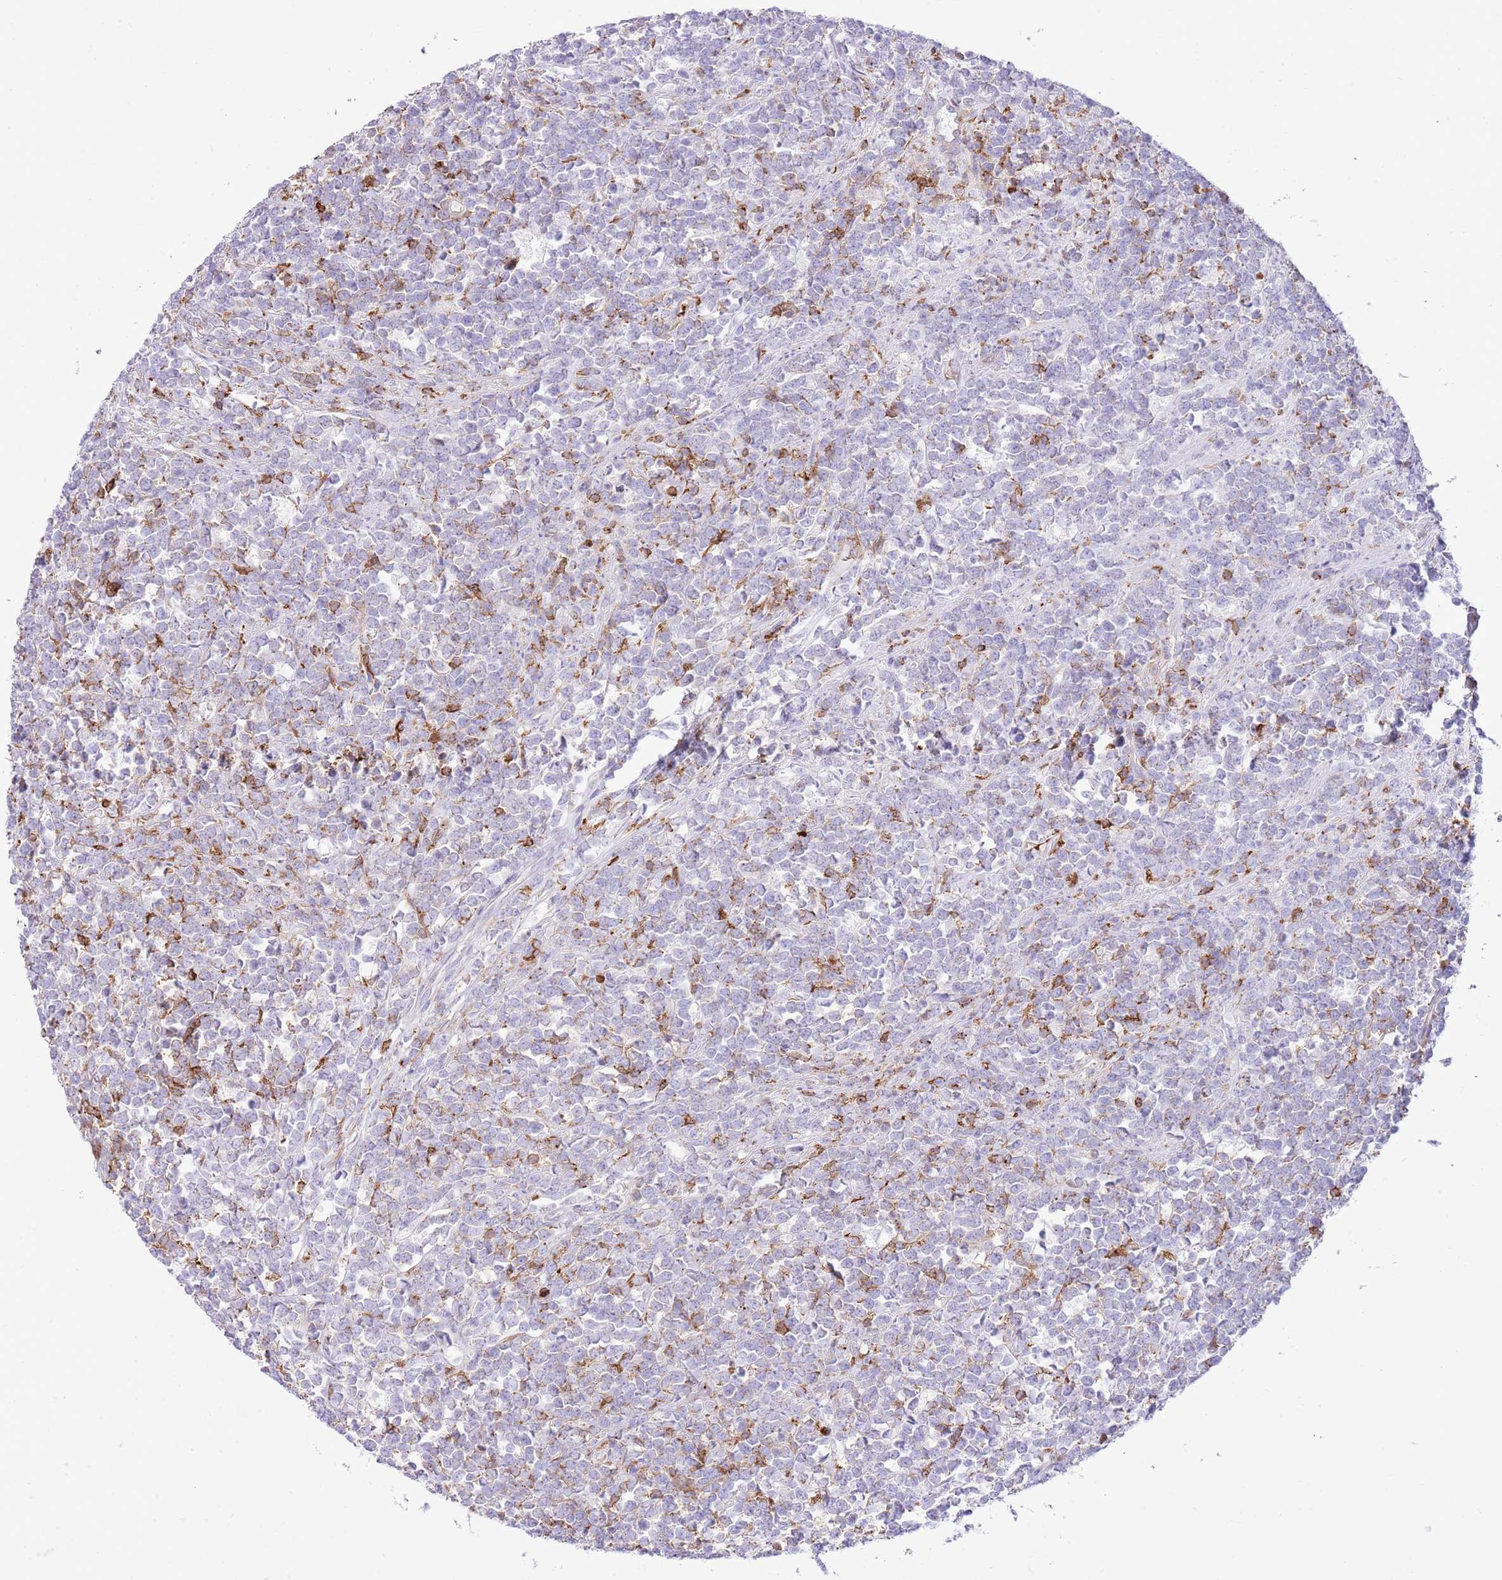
{"staining": {"intensity": "negative", "quantity": "none", "location": "none"}, "tissue": "lymphoma", "cell_type": "Tumor cells", "image_type": "cancer", "snomed": [{"axis": "morphology", "description": "Malignant lymphoma, non-Hodgkin's type, High grade"}, {"axis": "topography", "description": "Small intestine"}, {"axis": "topography", "description": "Colon"}], "caption": "A high-resolution micrograph shows IHC staining of lymphoma, which demonstrates no significant positivity in tumor cells.", "gene": "EFHD2", "patient": {"sex": "male", "age": 8}}